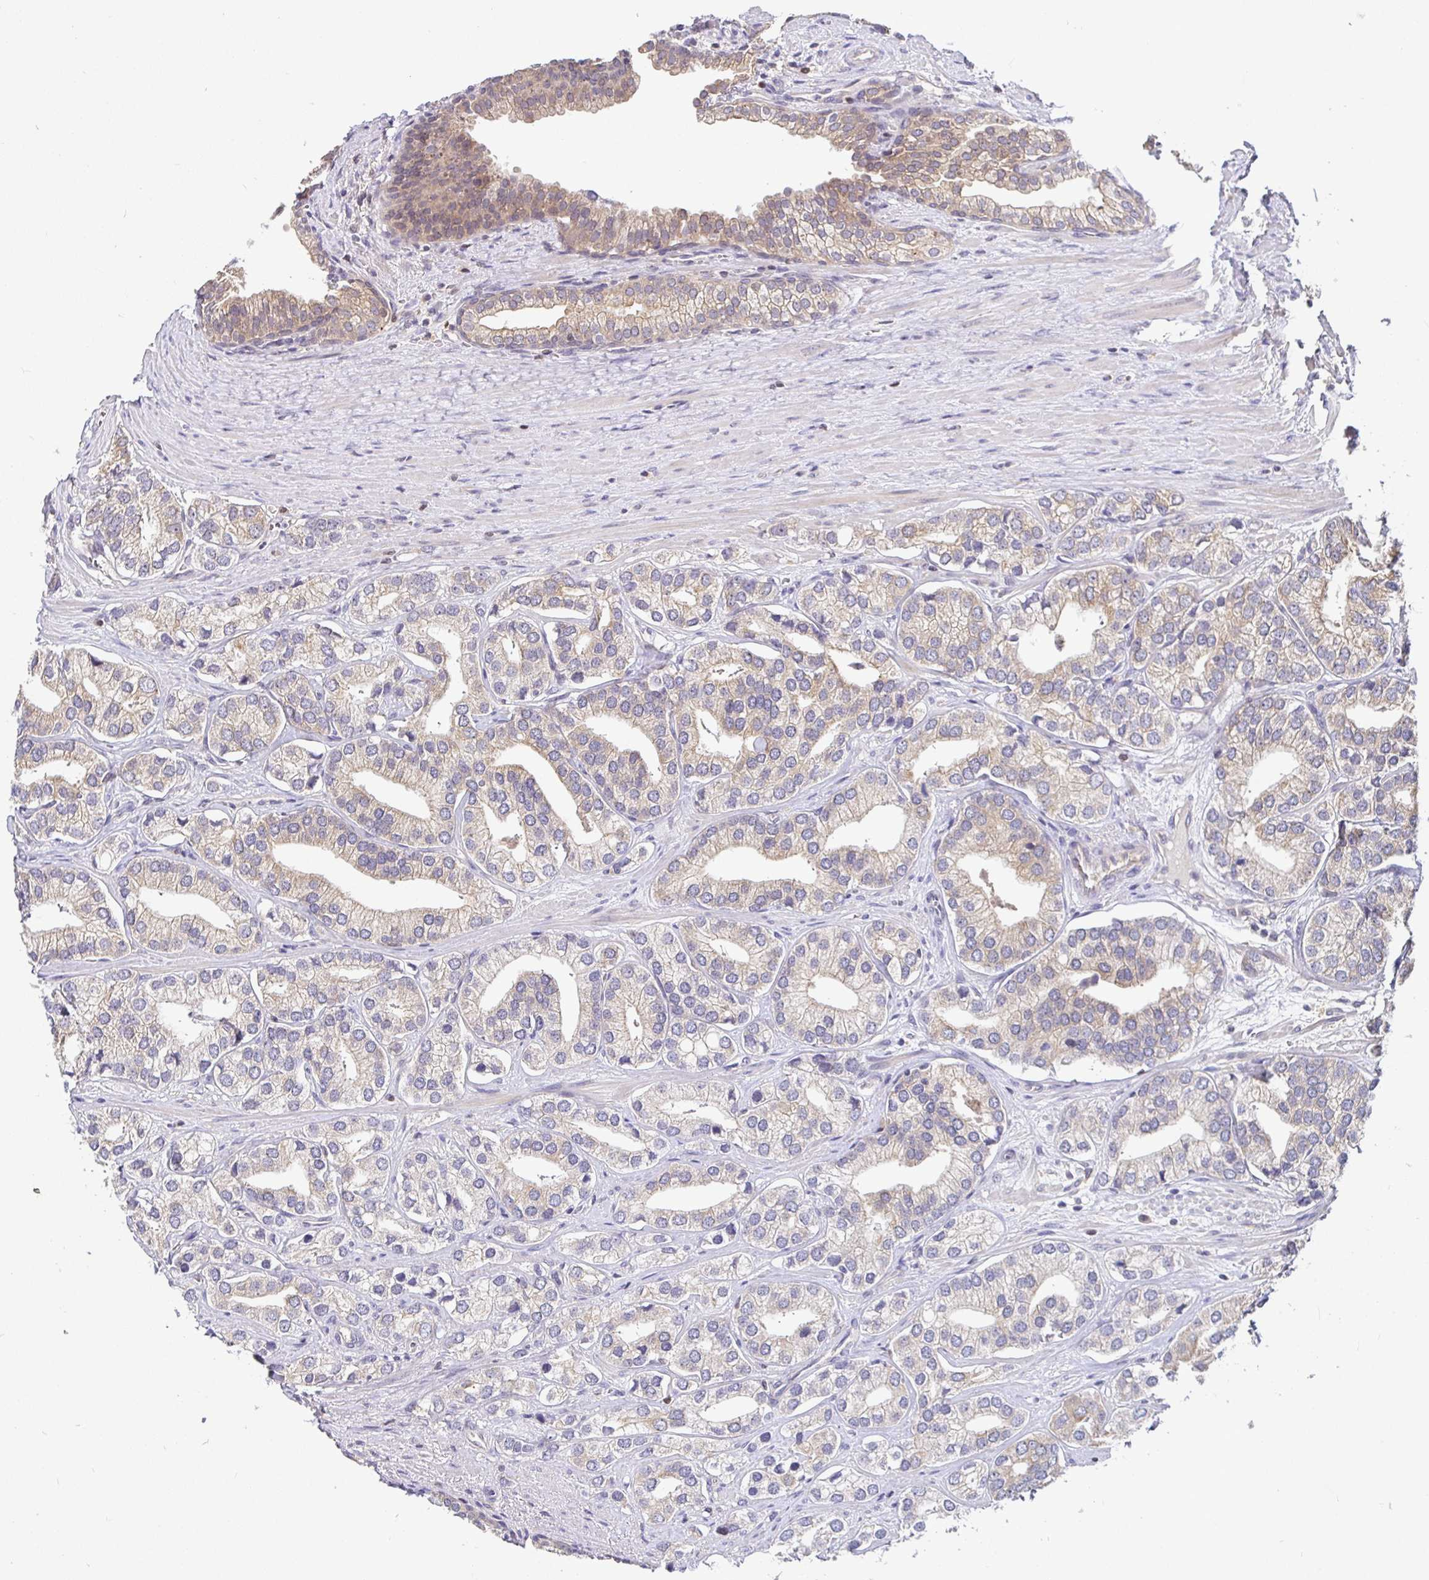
{"staining": {"intensity": "weak", "quantity": "25%-75%", "location": "cytoplasmic/membranous"}, "tissue": "prostate cancer", "cell_type": "Tumor cells", "image_type": "cancer", "snomed": [{"axis": "morphology", "description": "Adenocarcinoma, High grade"}, {"axis": "topography", "description": "Prostate"}], "caption": "A brown stain highlights weak cytoplasmic/membranous expression of a protein in high-grade adenocarcinoma (prostate) tumor cells.", "gene": "SATB1", "patient": {"sex": "male", "age": 58}}